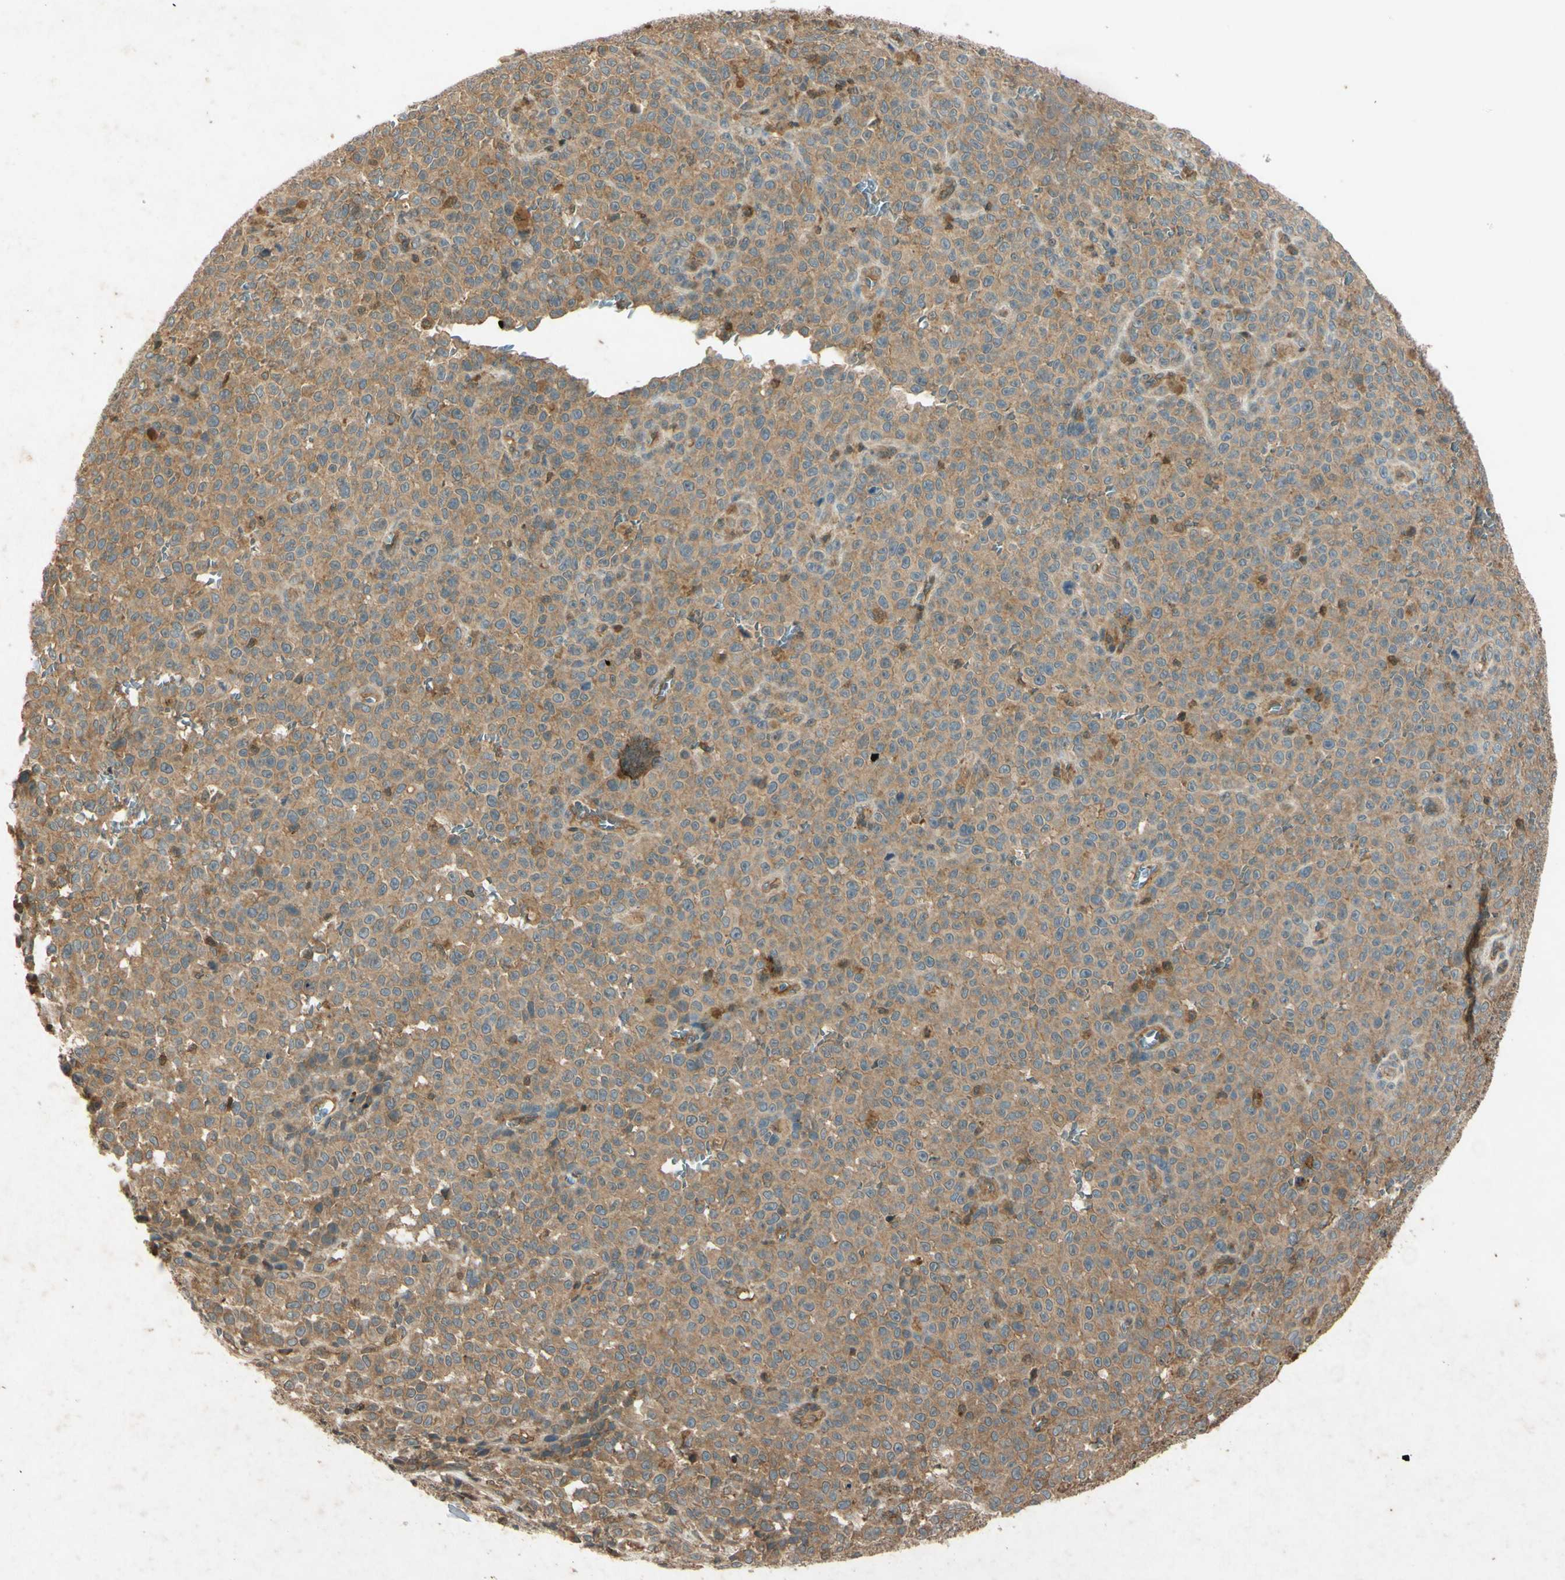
{"staining": {"intensity": "moderate", "quantity": ">75%", "location": "cytoplasmic/membranous"}, "tissue": "melanoma", "cell_type": "Tumor cells", "image_type": "cancer", "snomed": [{"axis": "morphology", "description": "Malignant melanoma, NOS"}, {"axis": "topography", "description": "Skin"}], "caption": "Malignant melanoma stained for a protein (brown) demonstrates moderate cytoplasmic/membranous positive staining in approximately >75% of tumor cells.", "gene": "EPHA8", "patient": {"sex": "female", "age": 82}}